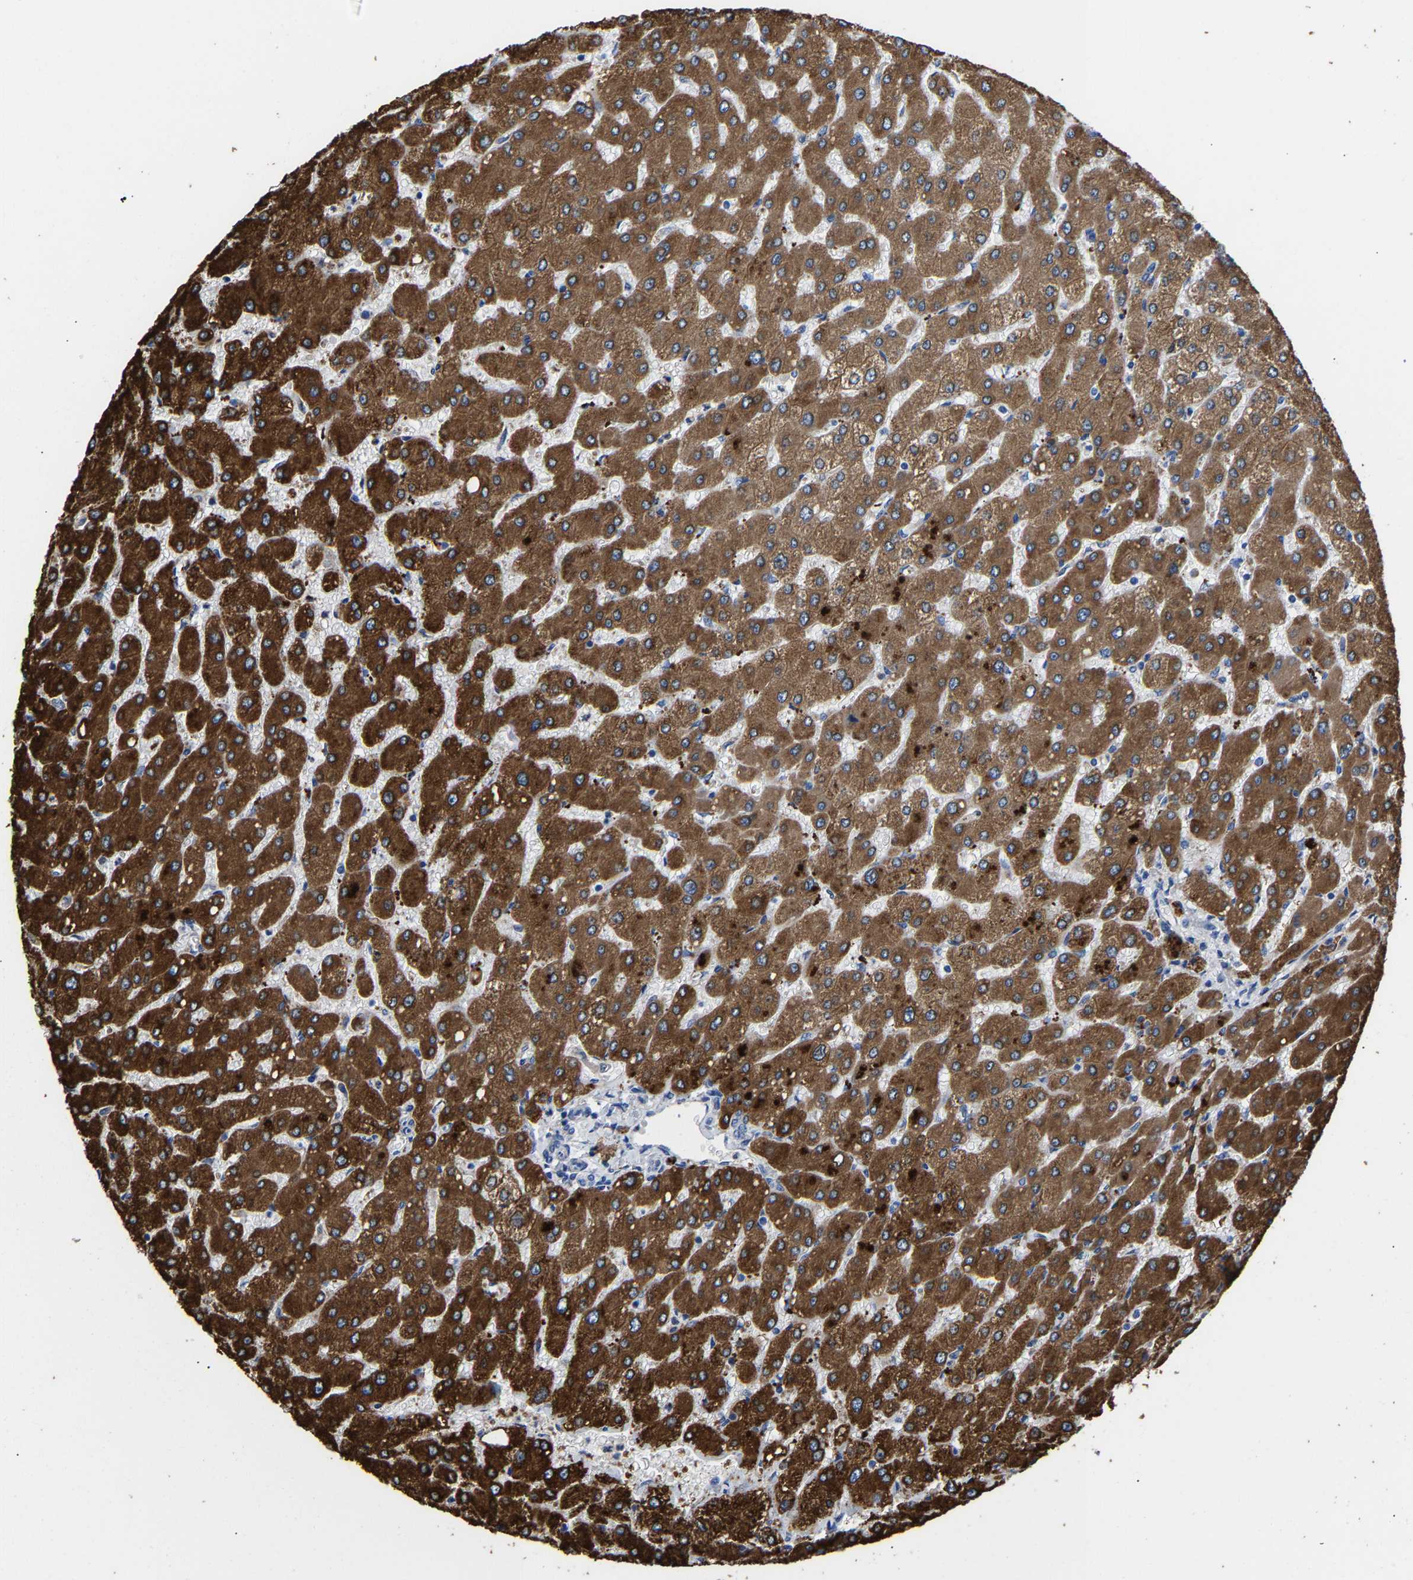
{"staining": {"intensity": "negative", "quantity": "none", "location": "none"}, "tissue": "liver", "cell_type": "Cholangiocytes", "image_type": "normal", "snomed": [{"axis": "morphology", "description": "Normal tissue, NOS"}, {"axis": "topography", "description": "Liver"}], "caption": "The histopathology image shows no staining of cholangiocytes in benign liver.", "gene": "CCDC171", "patient": {"sex": "male", "age": 55}}